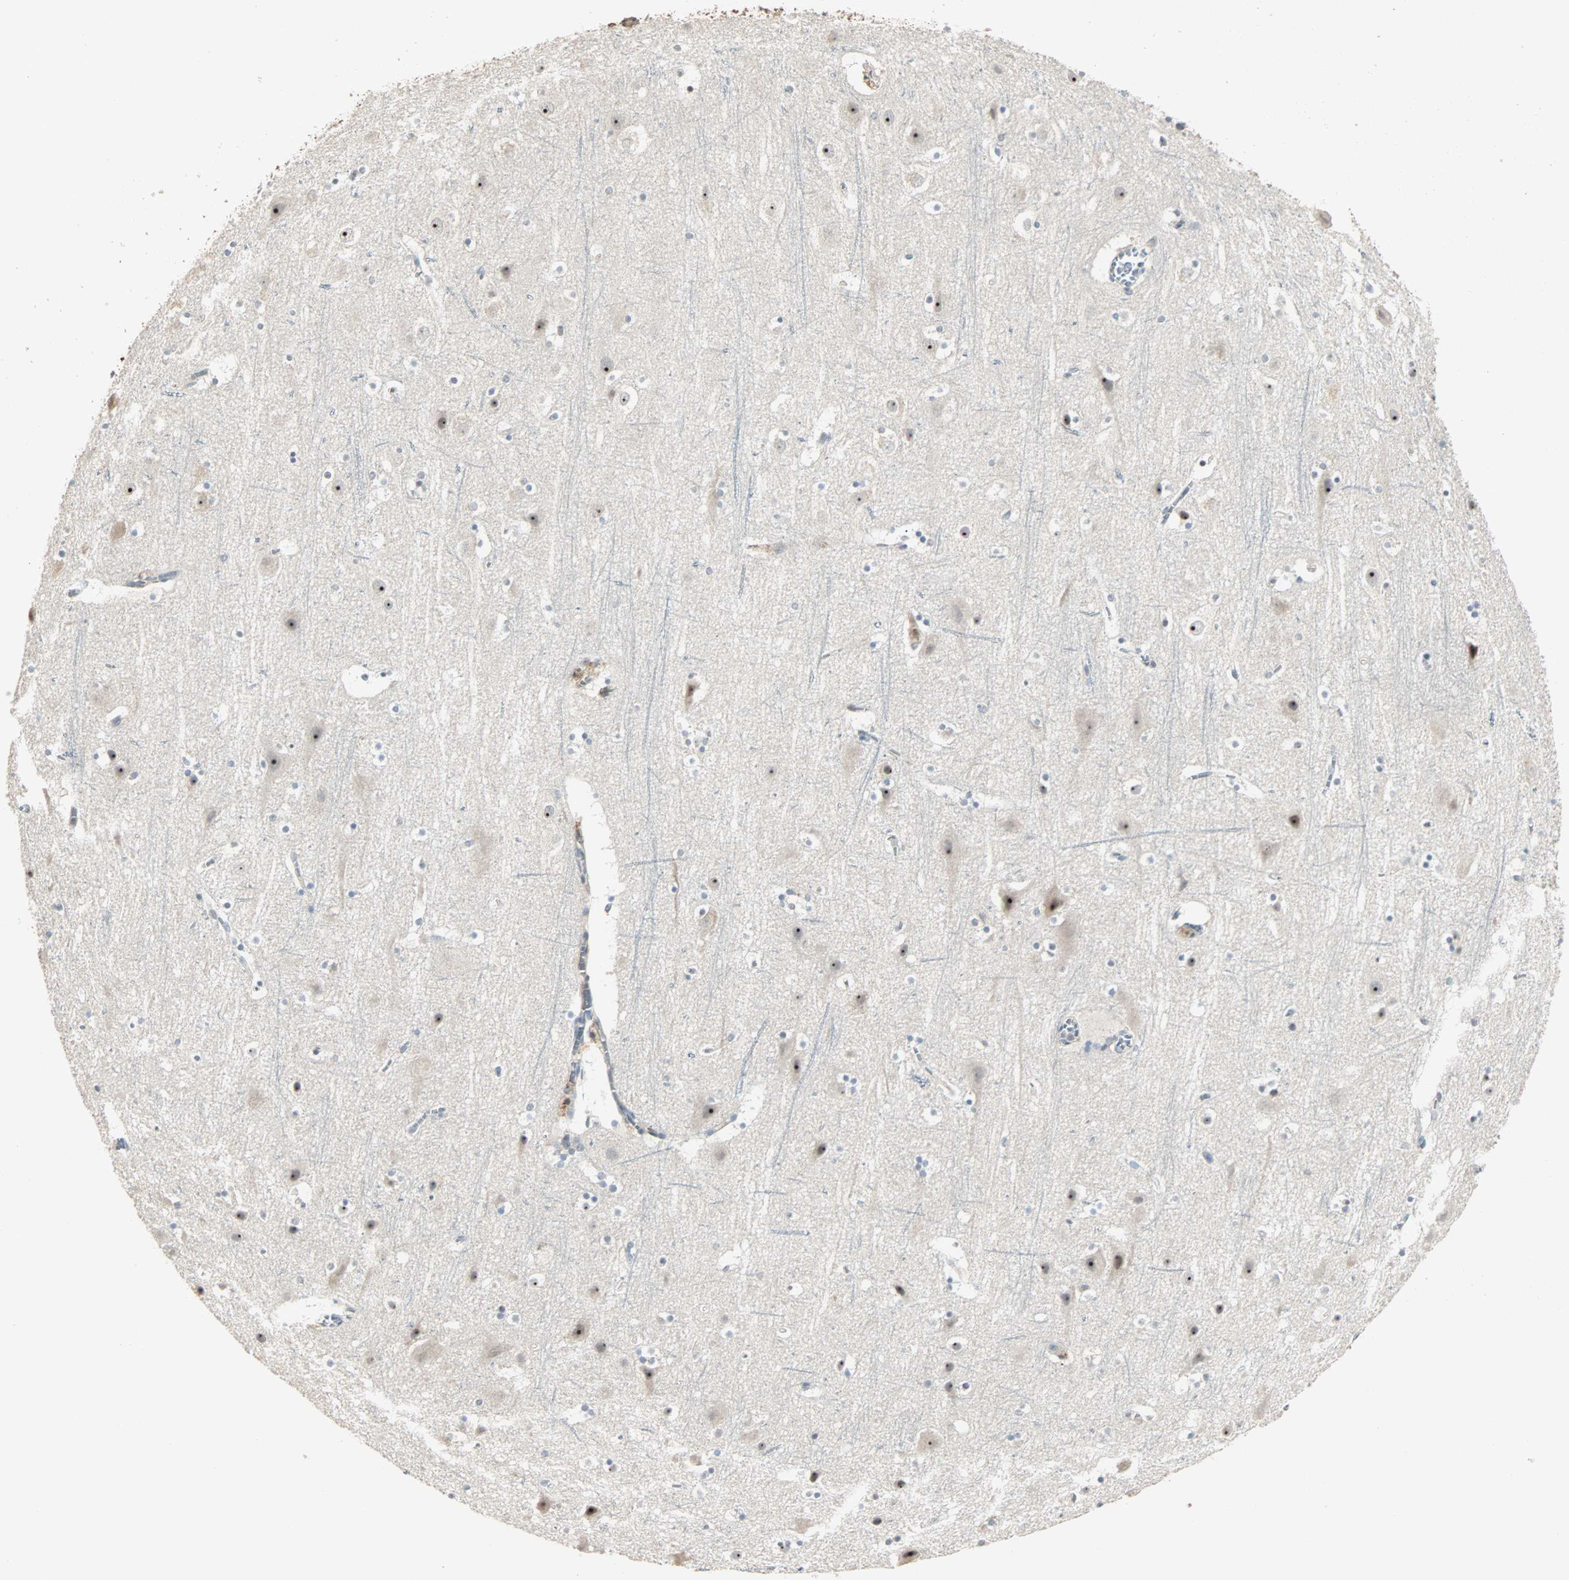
{"staining": {"intensity": "negative", "quantity": "none", "location": "none"}, "tissue": "cerebral cortex", "cell_type": "Endothelial cells", "image_type": "normal", "snomed": [{"axis": "morphology", "description": "Normal tissue, NOS"}, {"axis": "topography", "description": "Cerebral cortex"}], "caption": "IHC micrograph of benign cerebral cortex stained for a protein (brown), which demonstrates no staining in endothelial cells. (DAB immunohistochemistry (IHC) visualized using brightfield microscopy, high magnification).", "gene": "KDM4A", "patient": {"sex": "male", "age": 45}}